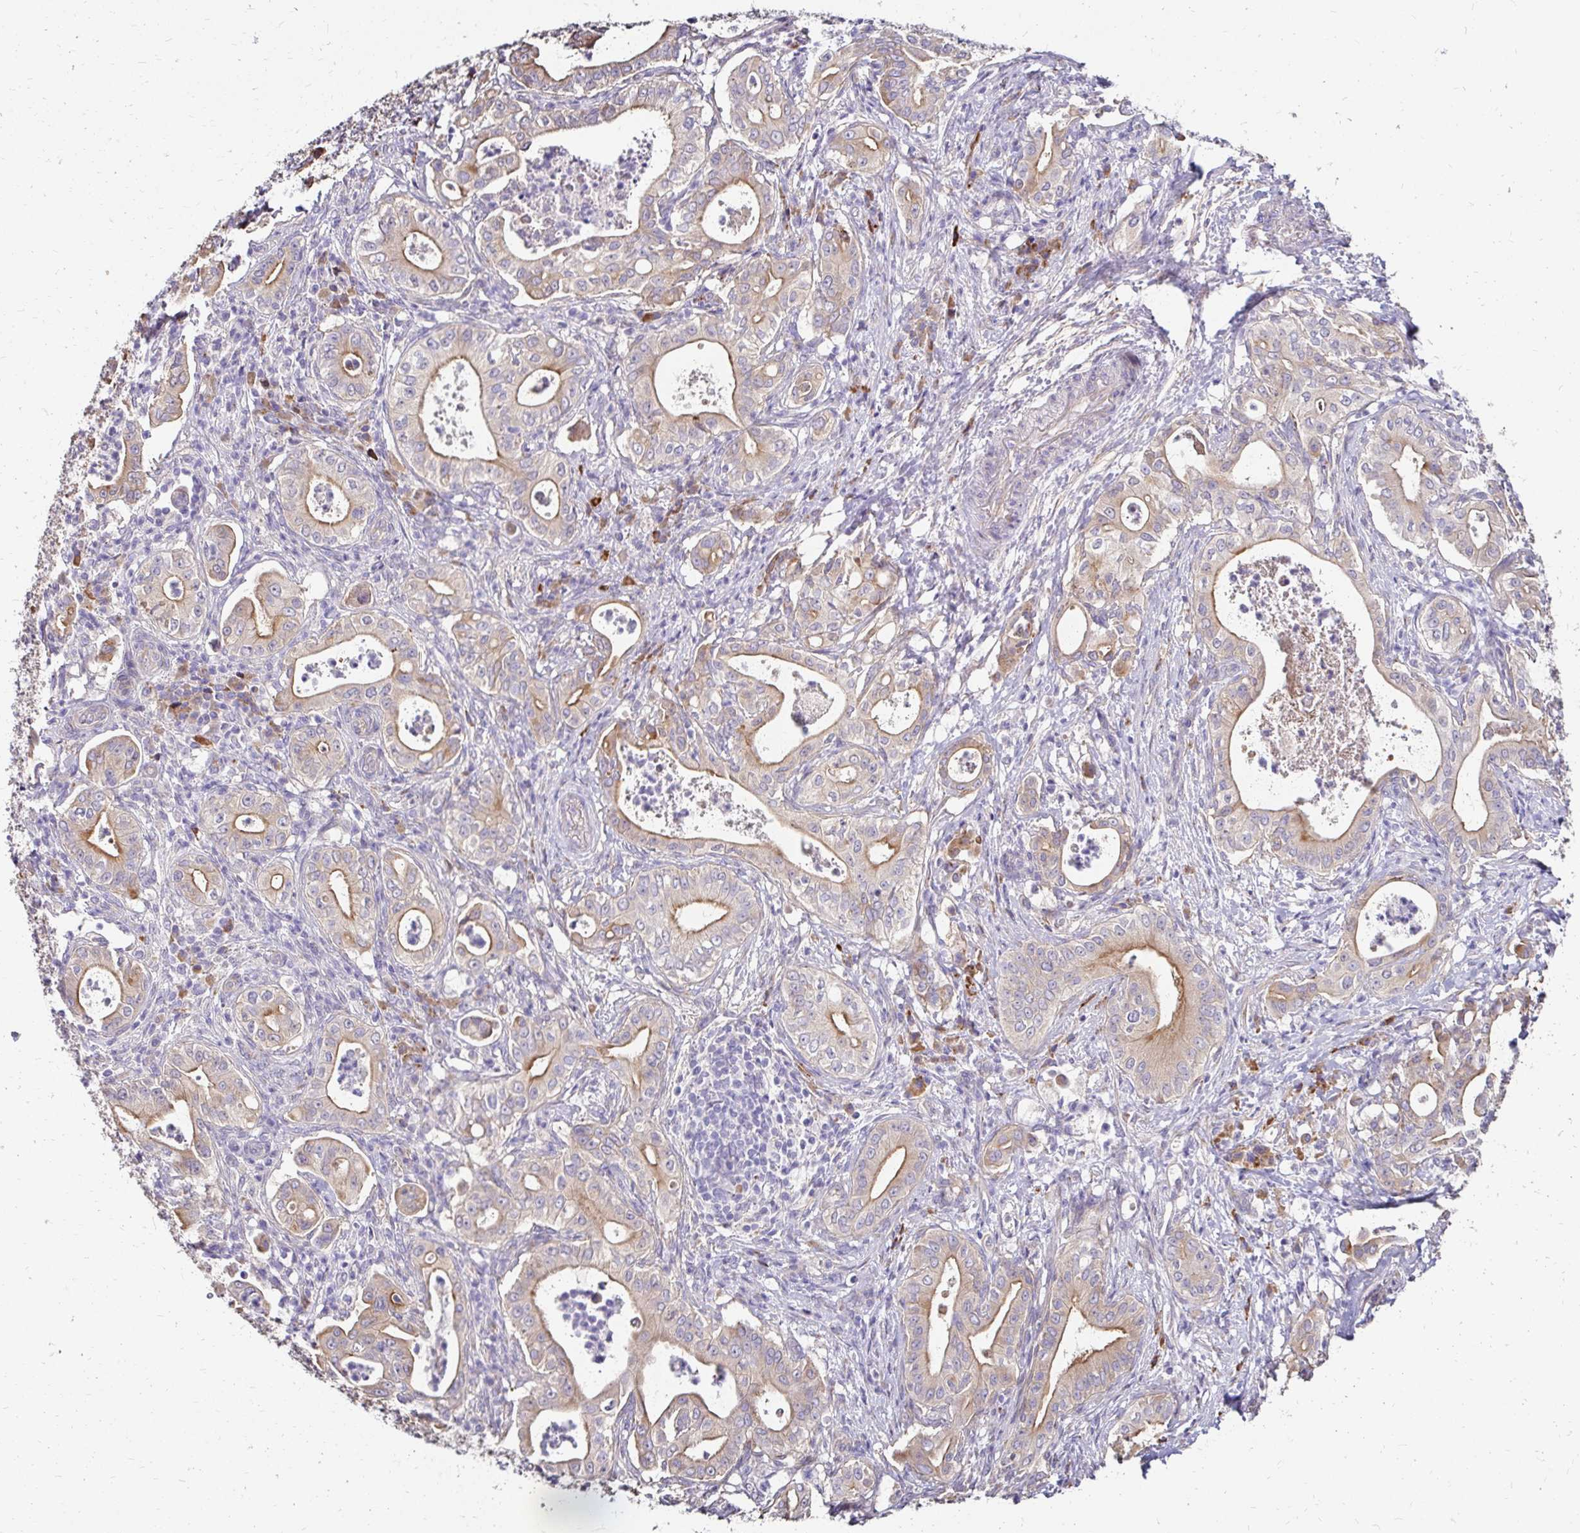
{"staining": {"intensity": "weak", "quantity": ">75%", "location": "cytoplasmic/membranous"}, "tissue": "pancreatic cancer", "cell_type": "Tumor cells", "image_type": "cancer", "snomed": [{"axis": "morphology", "description": "Adenocarcinoma, NOS"}, {"axis": "topography", "description": "Pancreas"}], "caption": "This micrograph shows immunohistochemistry staining of pancreatic adenocarcinoma, with low weak cytoplasmic/membranous expression in approximately >75% of tumor cells.", "gene": "PRIMA1", "patient": {"sex": "male", "age": 71}}